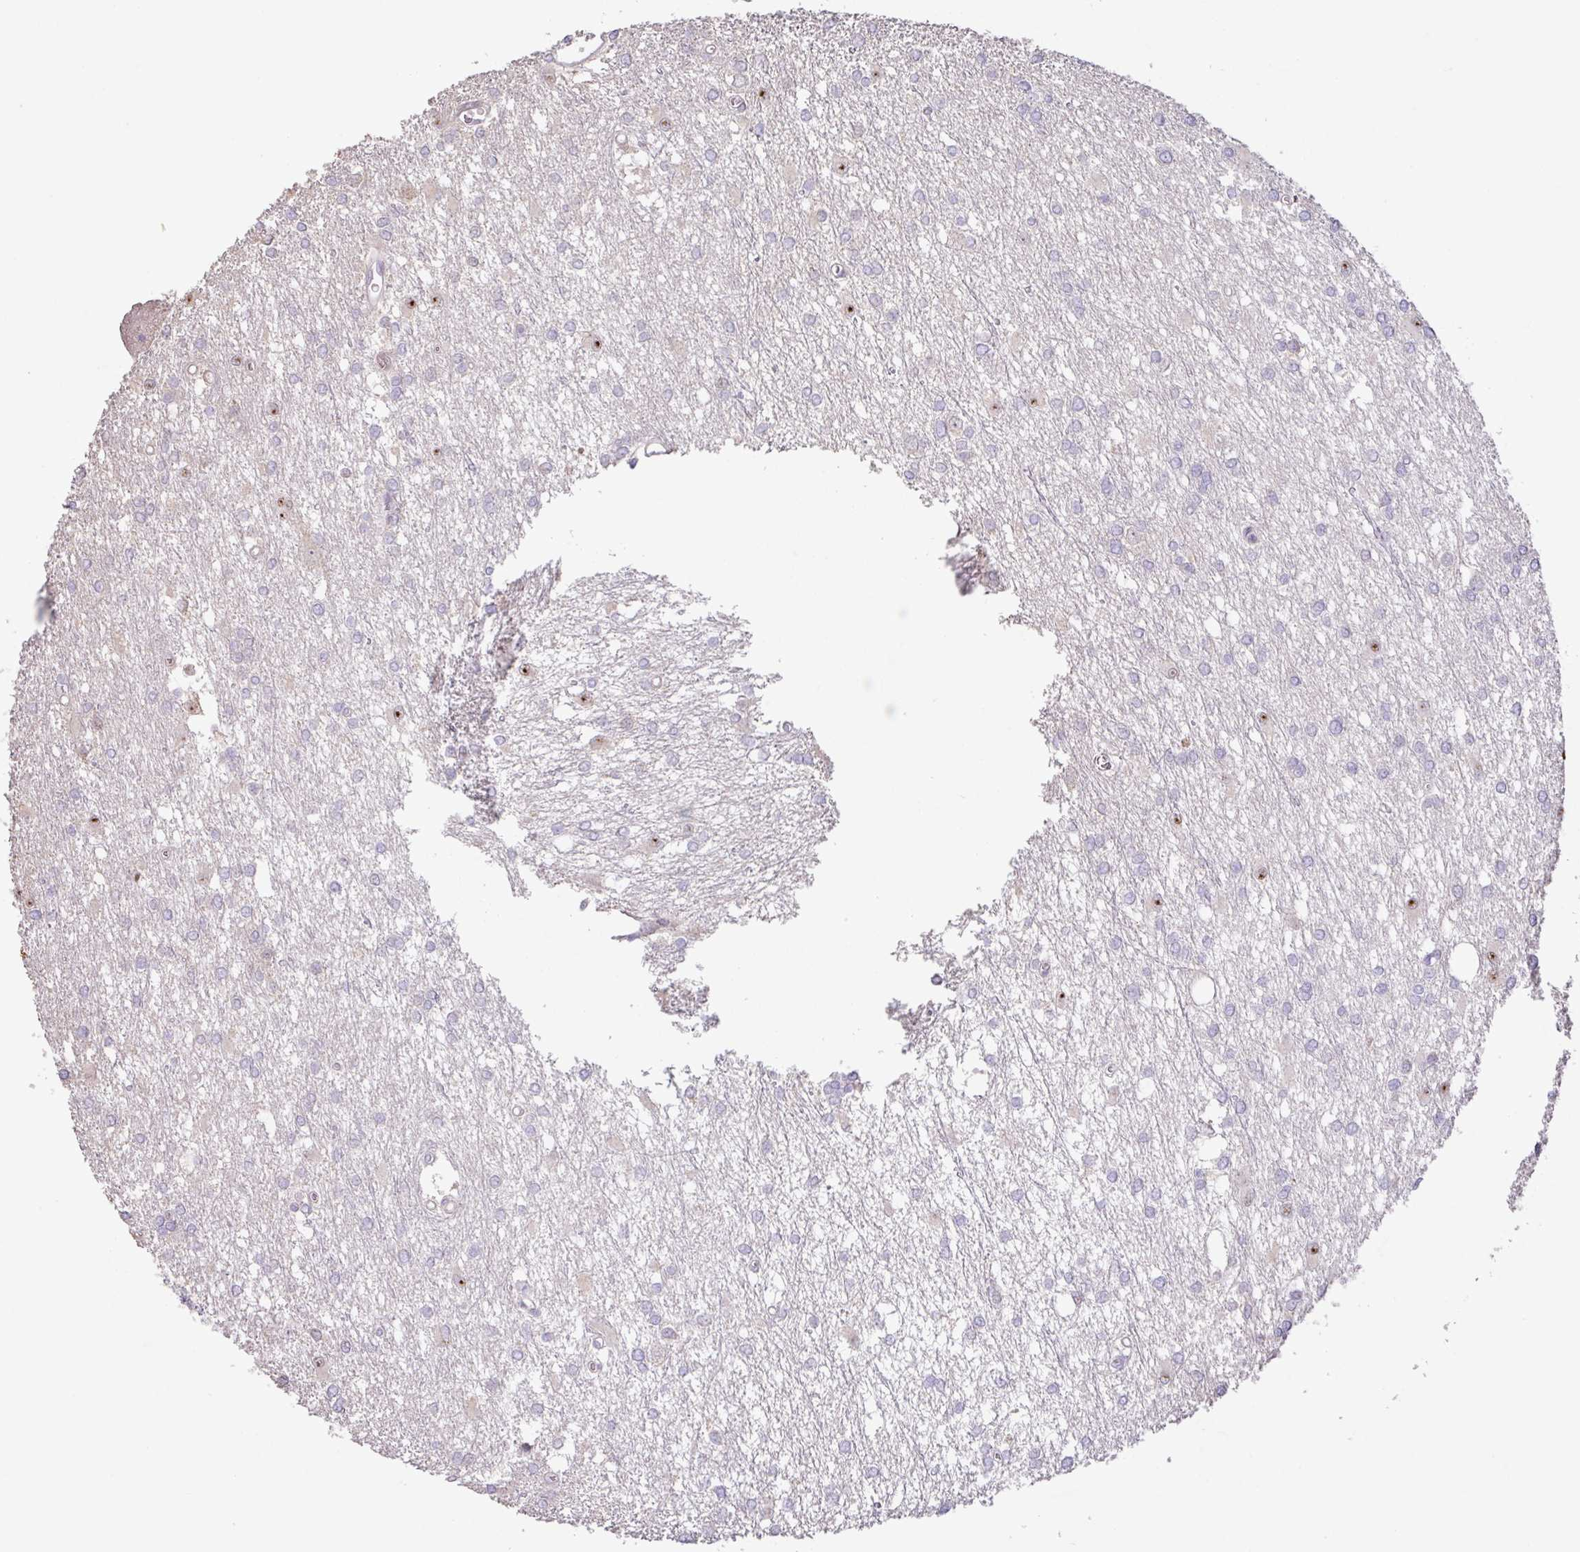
{"staining": {"intensity": "negative", "quantity": "none", "location": "none"}, "tissue": "glioma", "cell_type": "Tumor cells", "image_type": "cancer", "snomed": [{"axis": "morphology", "description": "Glioma, malignant, High grade"}, {"axis": "topography", "description": "Brain"}], "caption": "High magnification brightfield microscopy of glioma stained with DAB (brown) and counterstained with hematoxylin (blue): tumor cells show no significant expression.", "gene": "ZG16", "patient": {"sex": "male", "age": 48}}